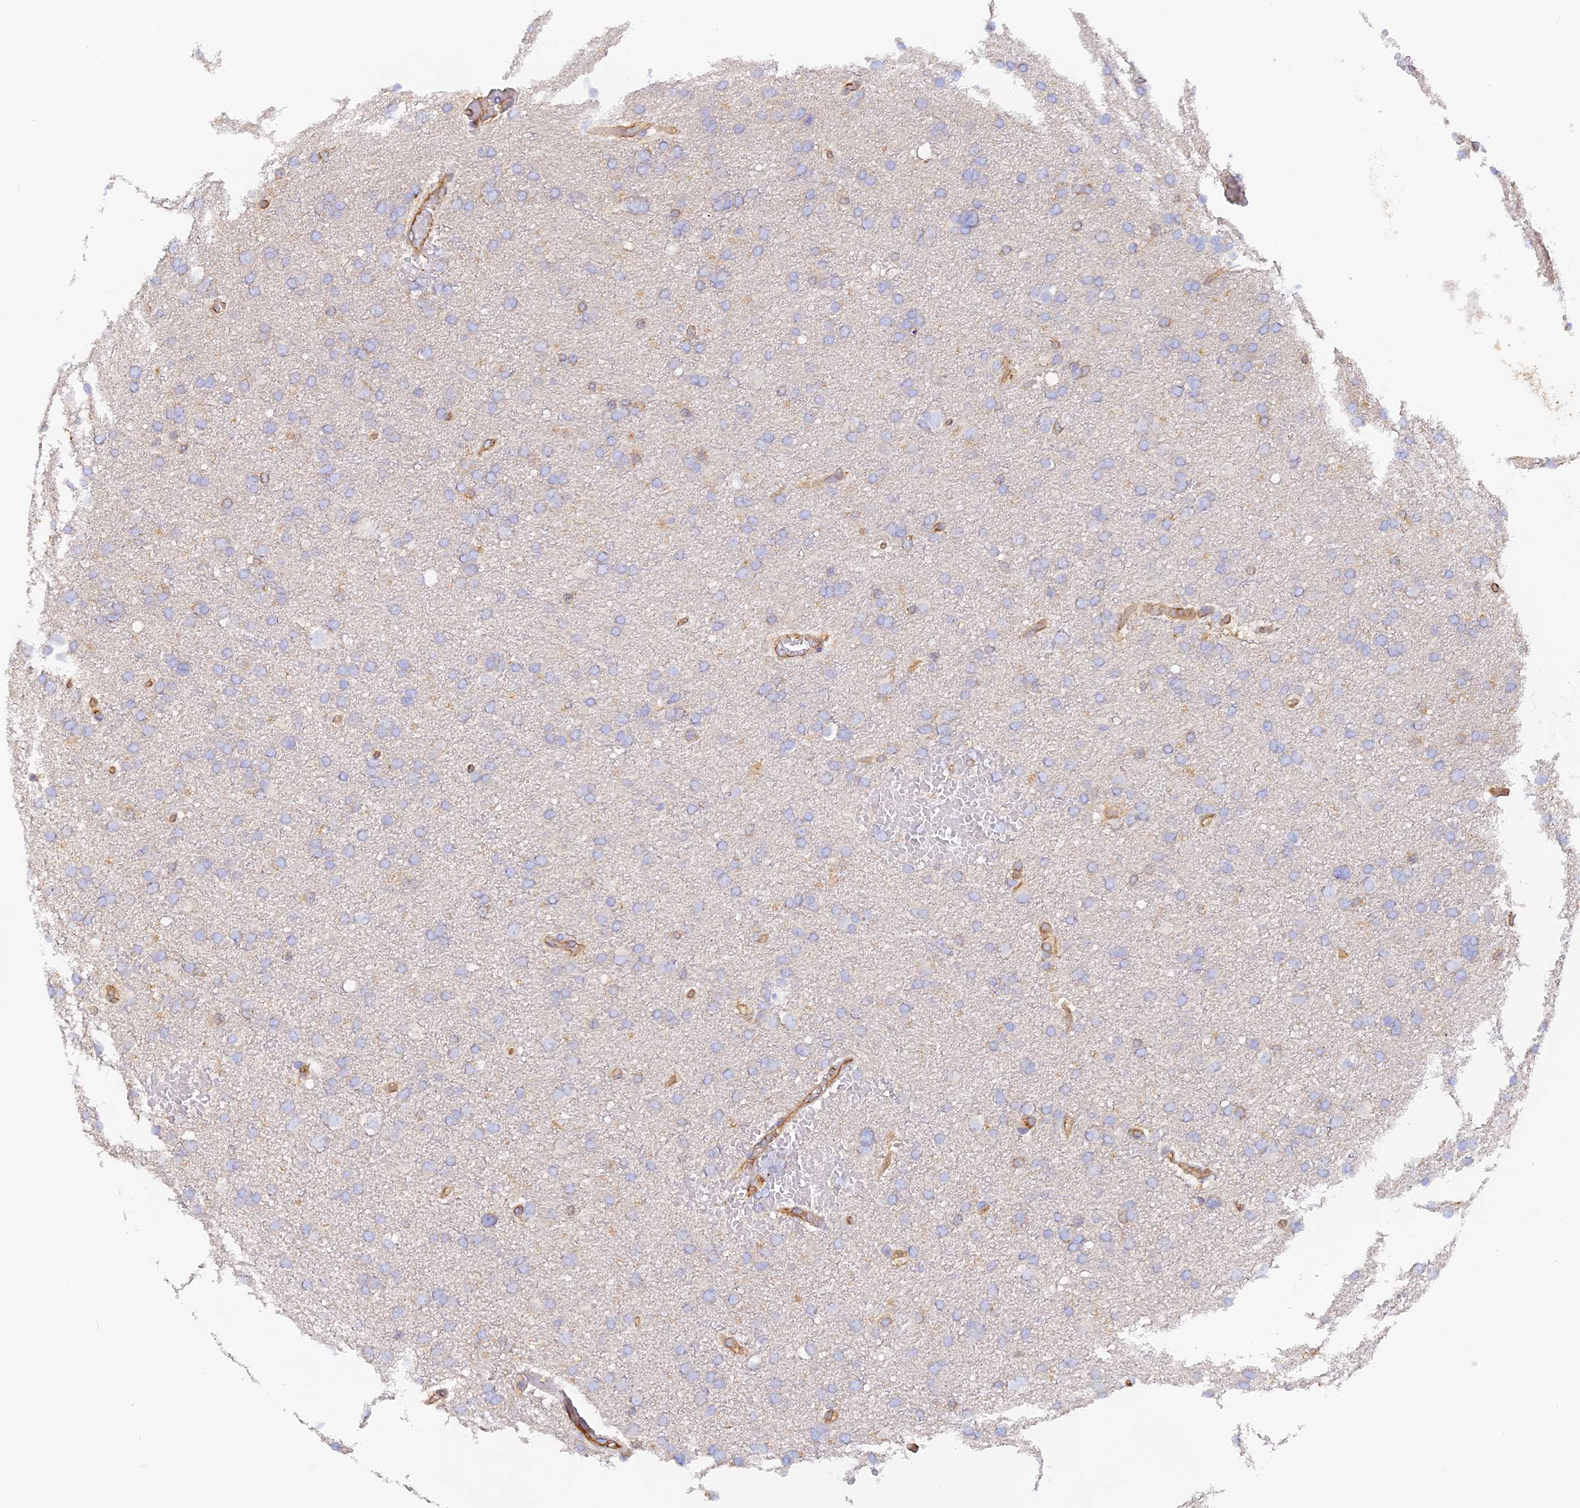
{"staining": {"intensity": "negative", "quantity": "none", "location": "none"}, "tissue": "glioma", "cell_type": "Tumor cells", "image_type": "cancer", "snomed": [{"axis": "morphology", "description": "Glioma, malignant, High grade"}, {"axis": "topography", "description": "Cerebral cortex"}], "caption": "High power microscopy photomicrograph of an IHC micrograph of malignant high-grade glioma, revealing no significant positivity in tumor cells.", "gene": "VPS18", "patient": {"sex": "female", "age": 36}}